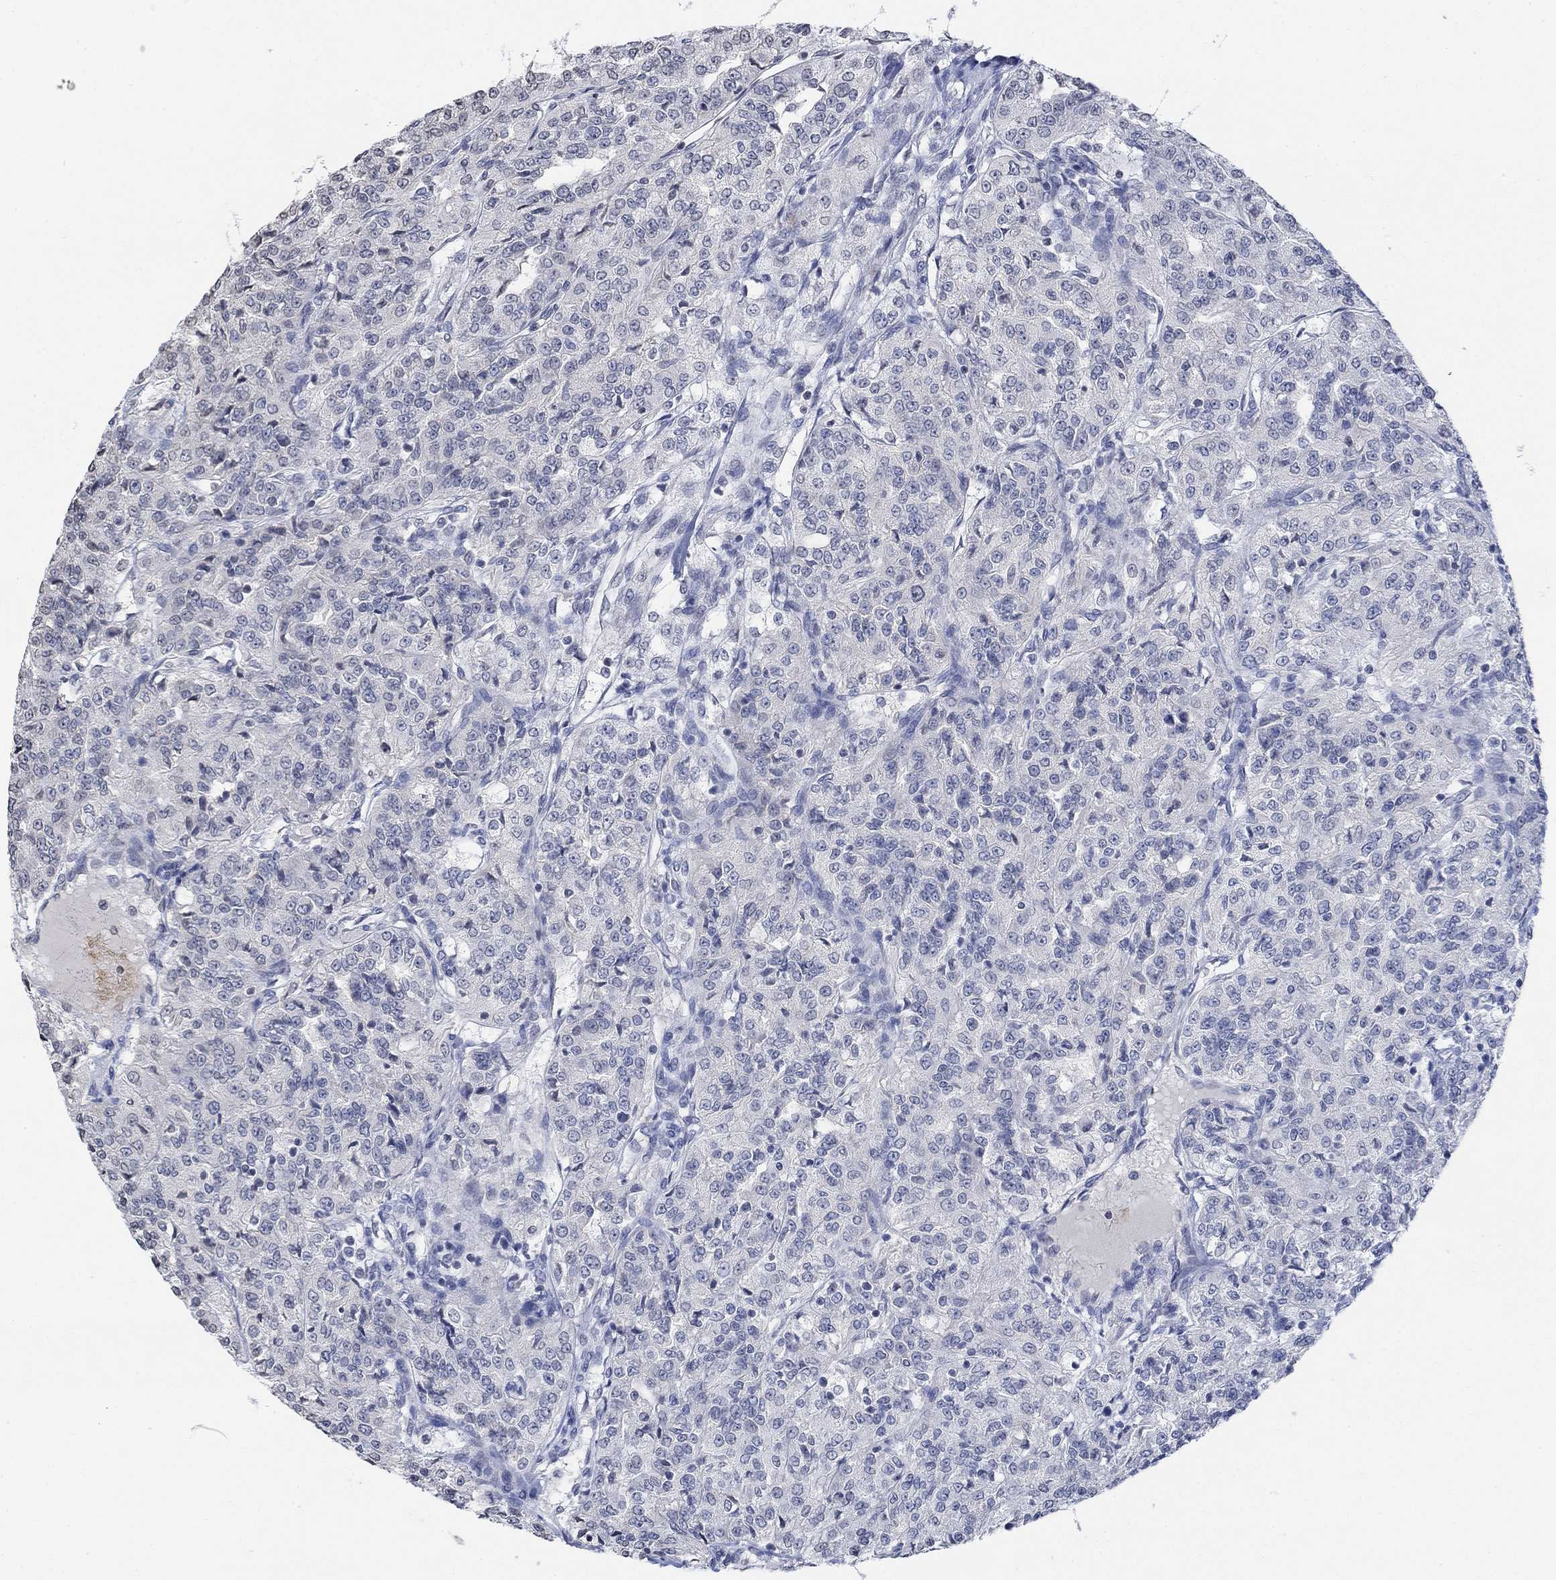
{"staining": {"intensity": "negative", "quantity": "none", "location": "none"}, "tissue": "renal cancer", "cell_type": "Tumor cells", "image_type": "cancer", "snomed": [{"axis": "morphology", "description": "Adenocarcinoma, NOS"}, {"axis": "topography", "description": "Kidney"}], "caption": "An immunohistochemistry histopathology image of renal adenocarcinoma is shown. There is no staining in tumor cells of renal adenocarcinoma.", "gene": "TMEM255A", "patient": {"sex": "female", "age": 63}}